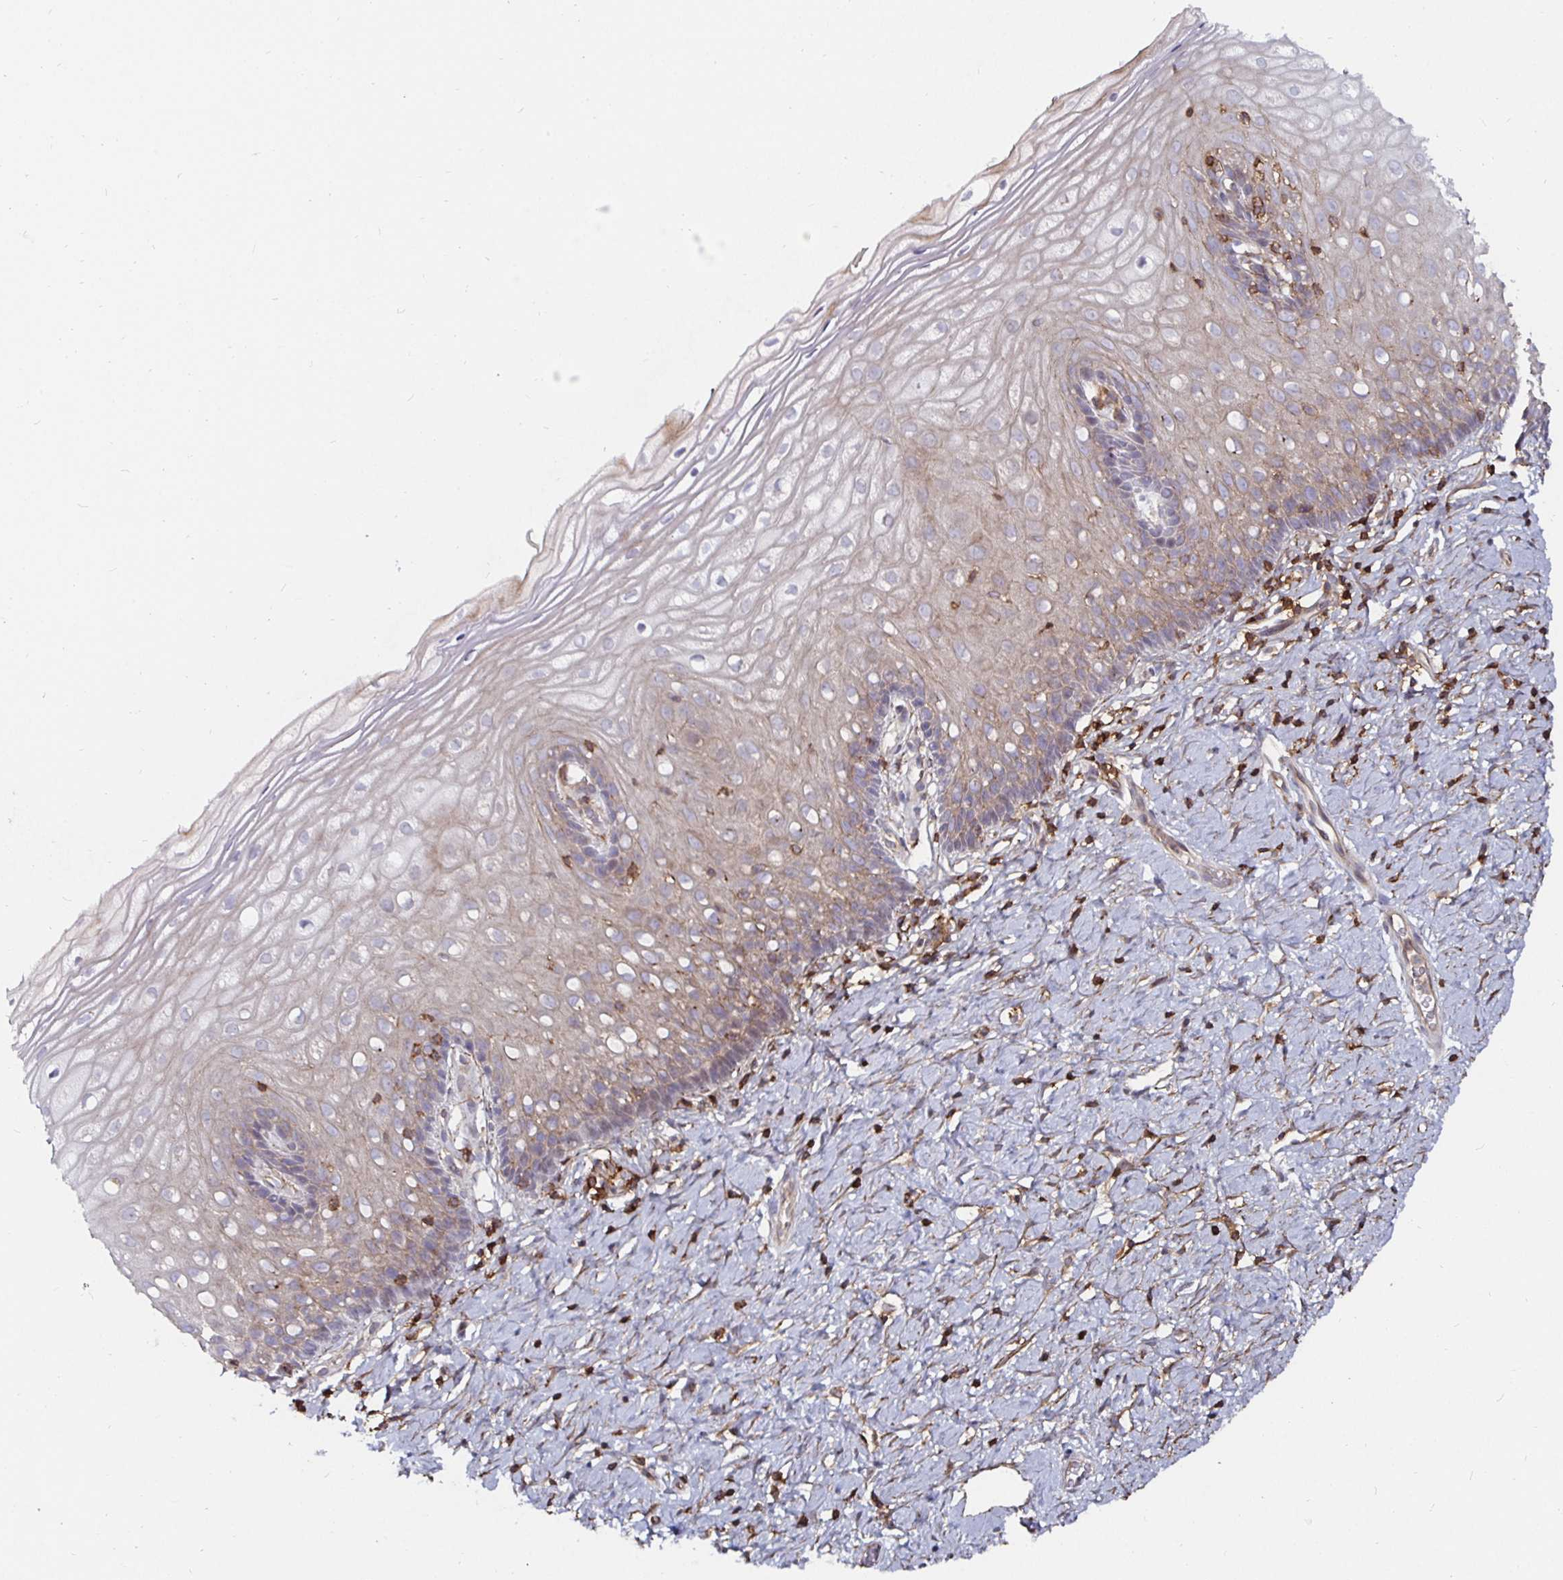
{"staining": {"intensity": "negative", "quantity": "none", "location": "none"}, "tissue": "cervix", "cell_type": "Glandular cells", "image_type": "normal", "snomed": [{"axis": "morphology", "description": "Normal tissue, NOS"}, {"axis": "topography", "description": "Cervix"}], "caption": "The photomicrograph displays no staining of glandular cells in unremarkable cervix. Brightfield microscopy of IHC stained with DAB (3,3'-diaminobenzidine) (brown) and hematoxylin (blue), captured at high magnification.", "gene": "GJA4", "patient": {"sex": "female", "age": 37}}